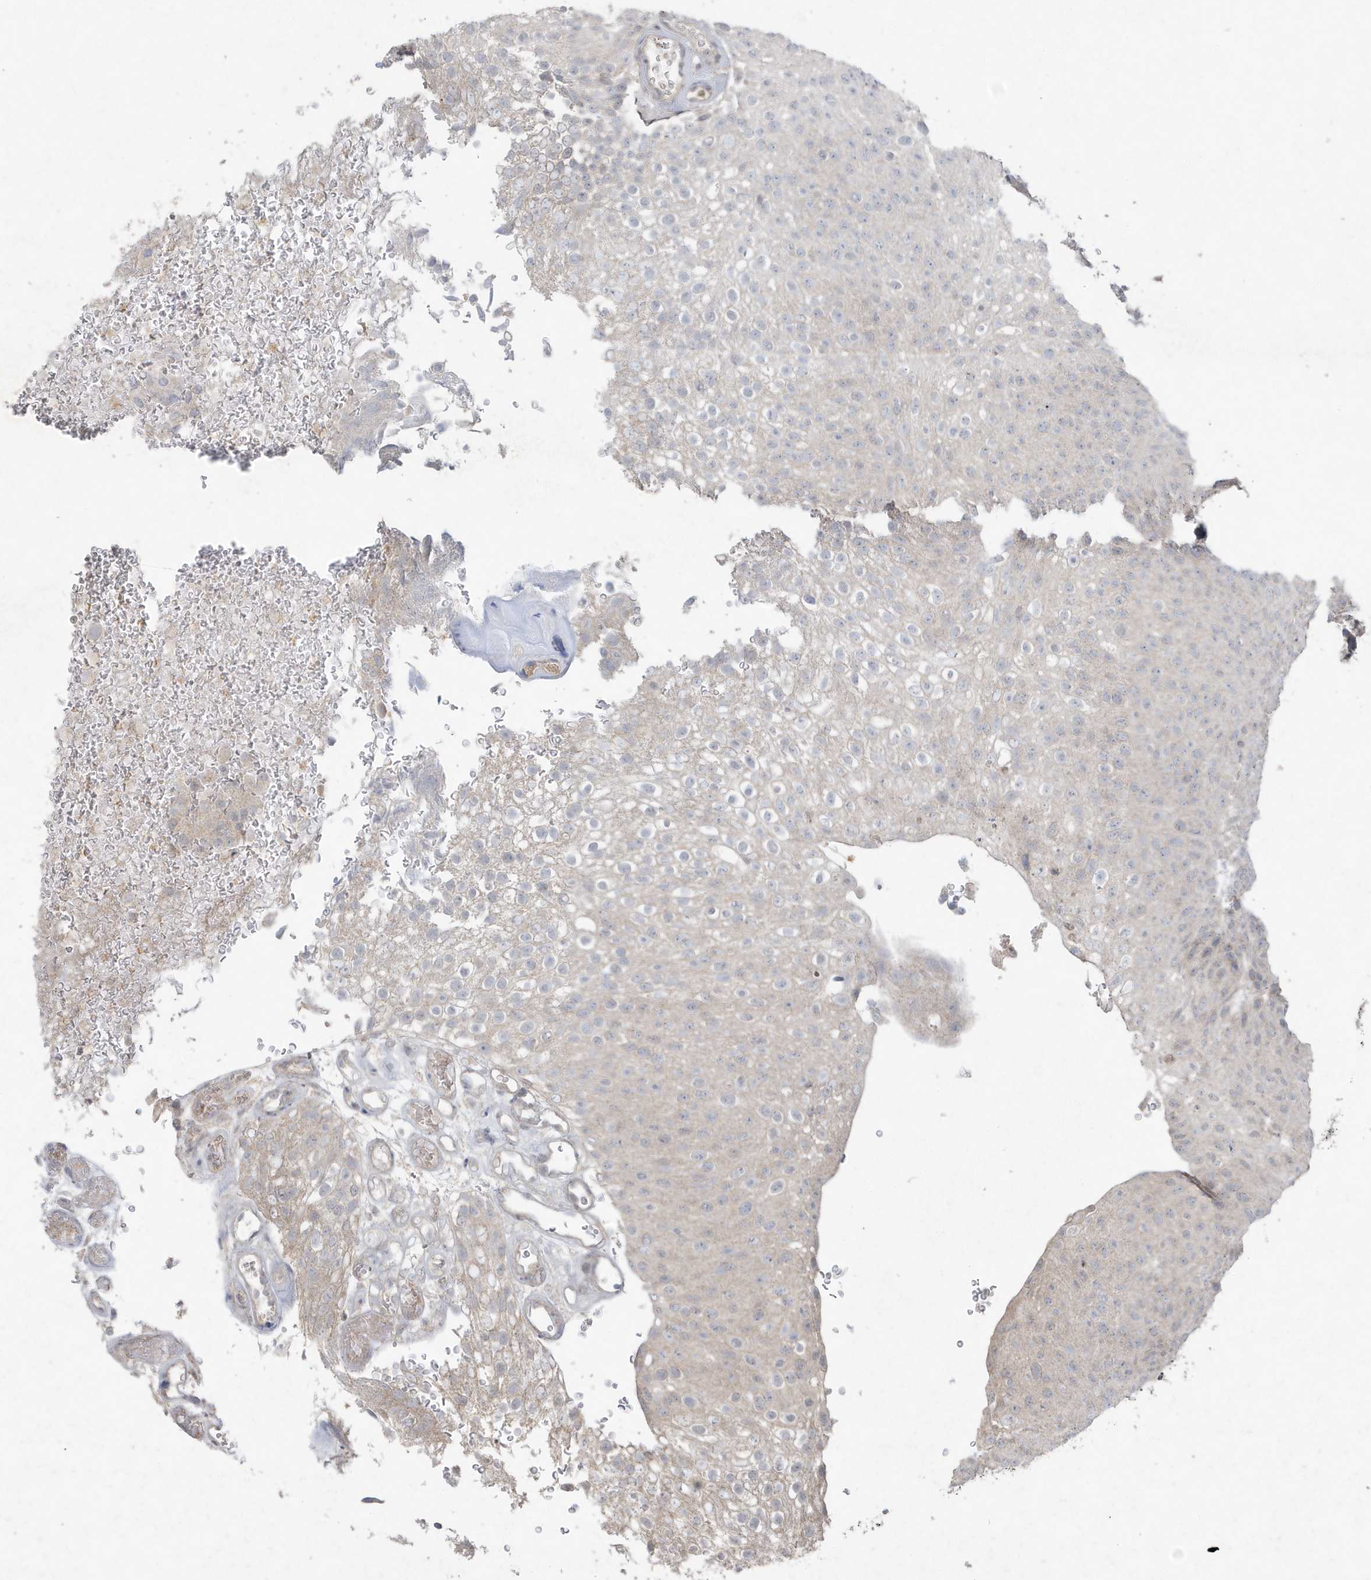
{"staining": {"intensity": "negative", "quantity": "none", "location": "none"}, "tissue": "urothelial cancer", "cell_type": "Tumor cells", "image_type": "cancer", "snomed": [{"axis": "morphology", "description": "Urothelial carcinoma, Low grade"}, {"axis": "topography", "description": "Urinary bladder"}], "caption": "Immunohistochemistry (IHC) micrograph of neoplastic tissue: human urothelial carcinoma (low-grade) stained with DAB (3,3'-diaminobenzidine) demonstrates no significant protein positivity in tumor cells.", "gene": "C1RL", "patient": {"sex": "male", "age": 78}}